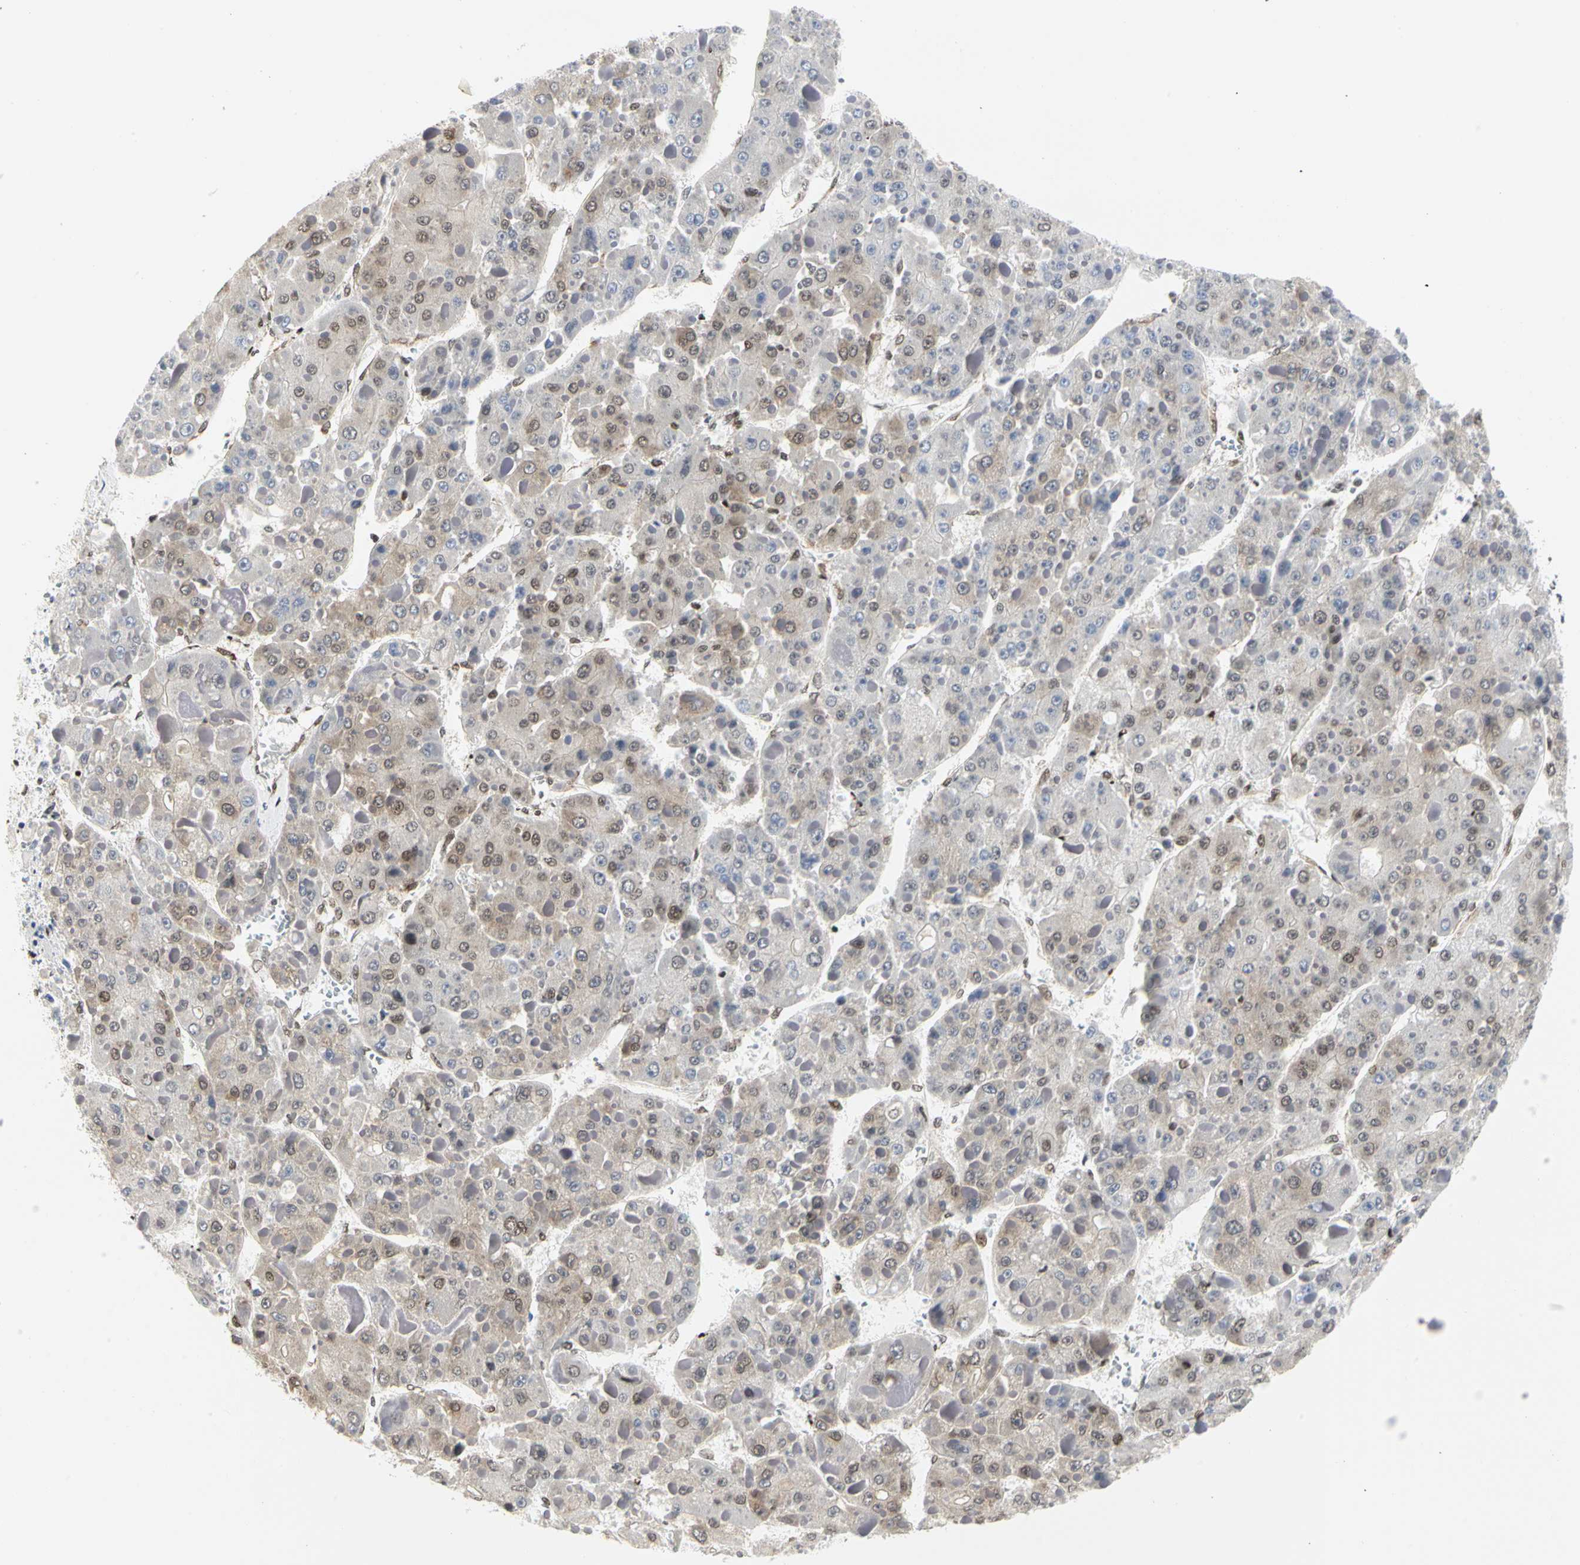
{"staining": {"intensity": "weak", "quantity": "<25%", "location": "cytoplasmic/membranous"}, "tissue": "liver cancer", "cell_type": "Tumor cells", "image_type": "cancer", "snomed": [{"axis": "morphology", "description": "Carcinoma, Hepatocellular, NOS"}, {"axis": "topography", "description": "Liver"}], "caption": "The micrograph displays no significant expression in tumor cells of liver hepatocellular carcinoma. (DAB (3,3'-diaminobenzidine) immunohistochemistry visualized using brightfield microscopy, high magnification).", "gene": "PRMT3", "patient": {"sex": "female", "age": 73}}